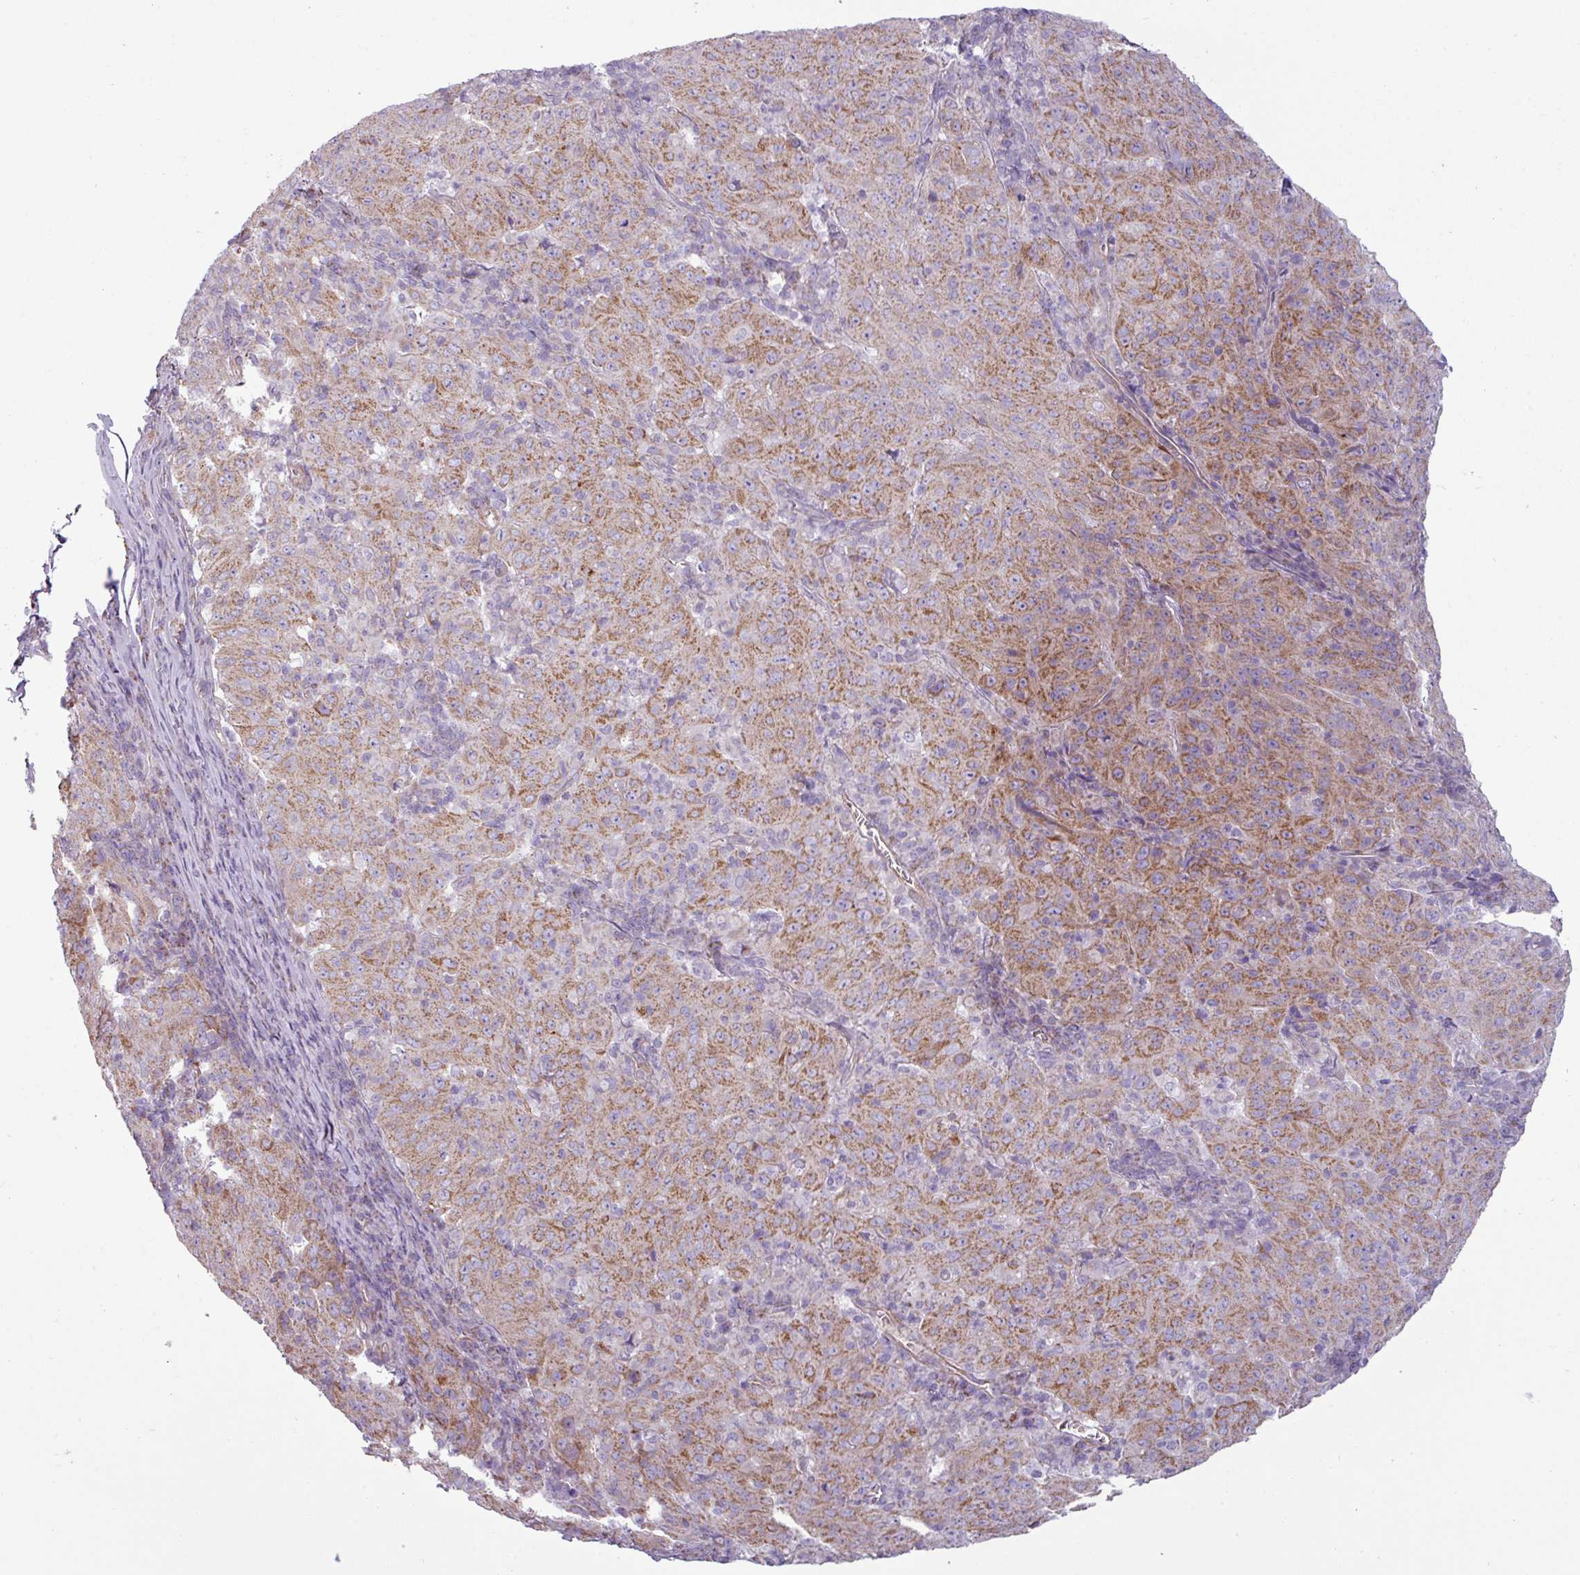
{"staining": {"intensity": "moderate", "quantity": ">75%", "location": "cytoplasmic/membranous"}, "tissue": "pancreatic cancer", "cell_type": "Tumor cells", "image_type": "cancer", "snomed": [{"axis": "morphology", "description": "Adenocarcinoma, NOS"}, {"axis": "topography", "description": "Pancreas"}], "caption": "A brown stain labels moderate cytoplasmic/membranous positivity of a protein in human pancreatic adenocarcinoma tumor cells.", "gene": "BTN2A2", "patient": {"sex": "male", "age": 63}}